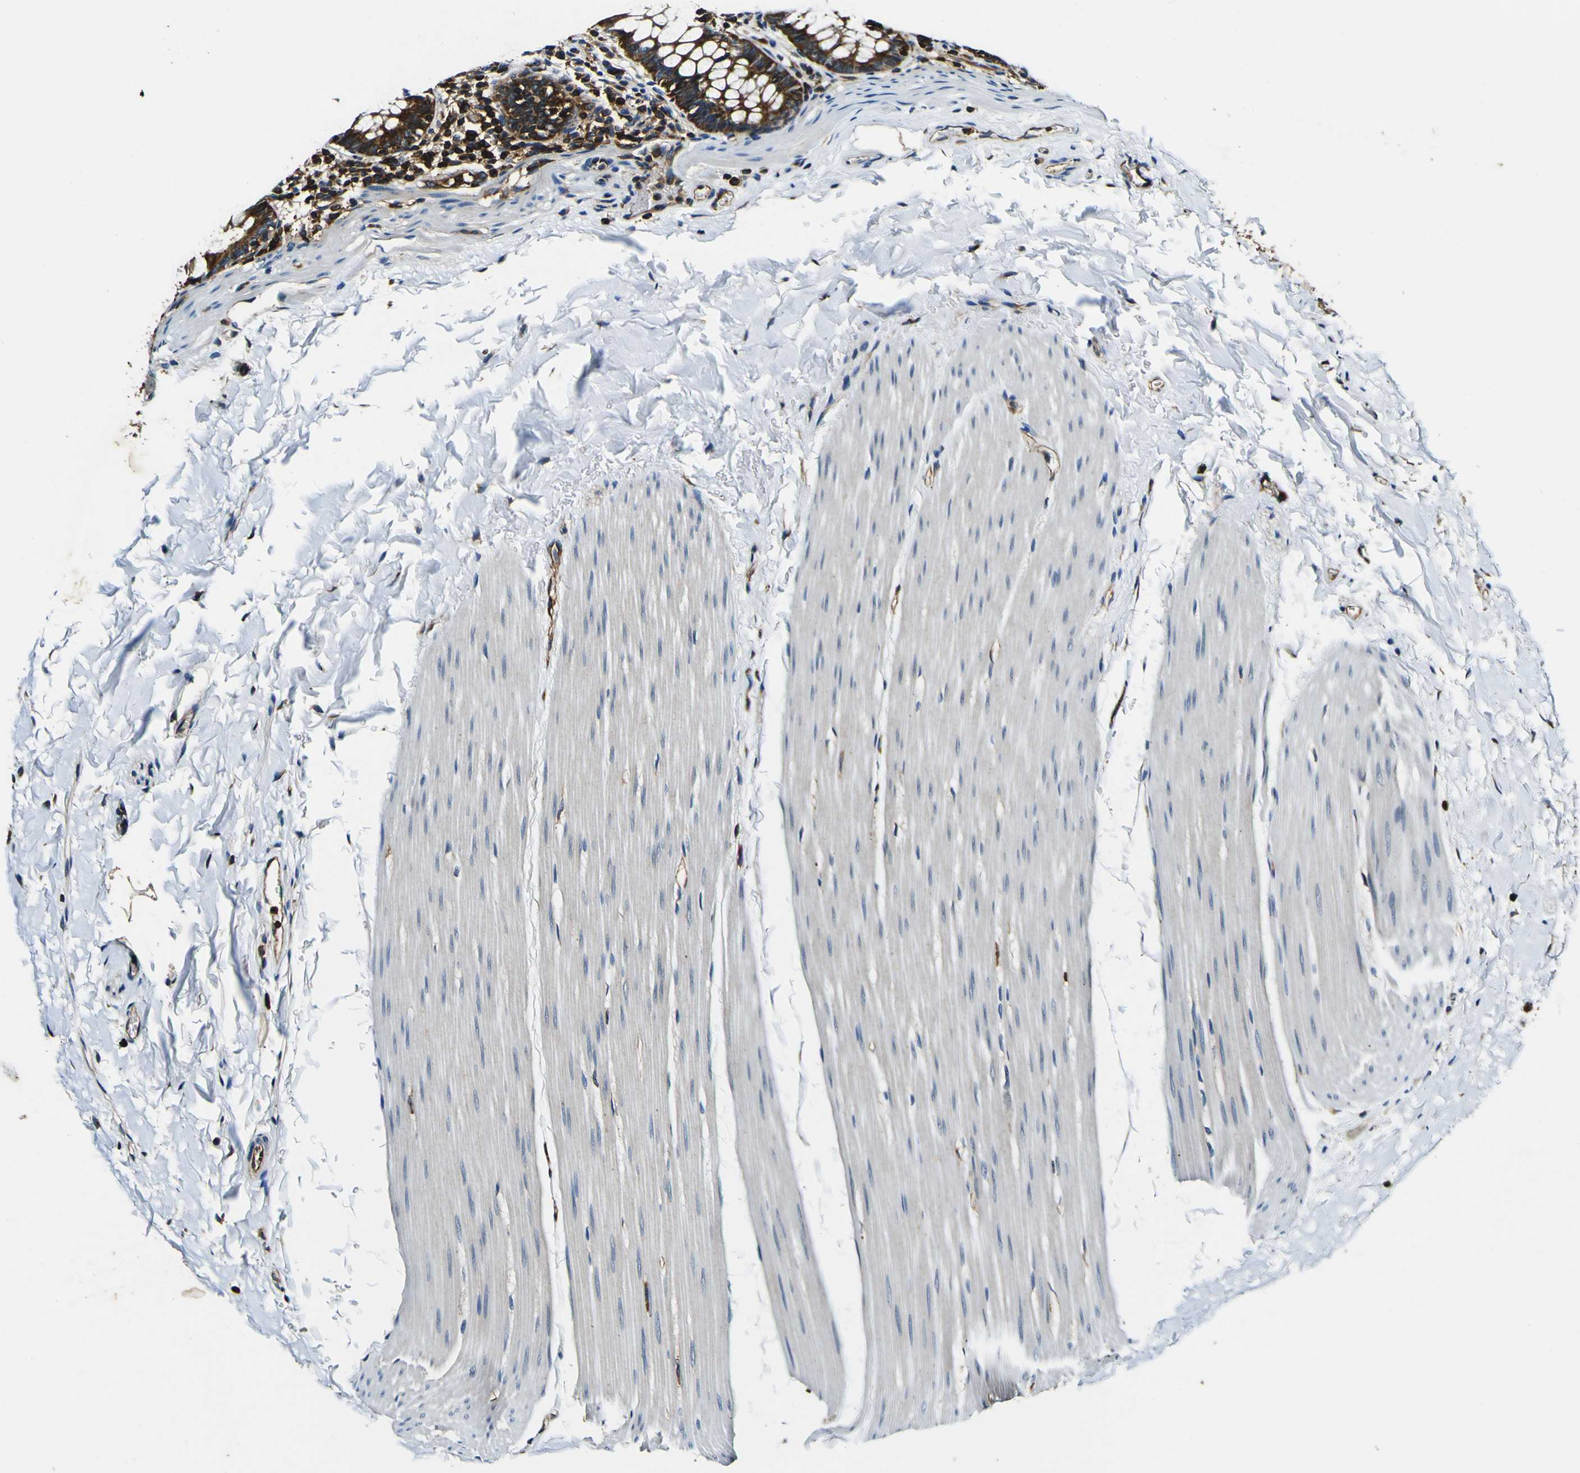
{"staining": {"intensity": "strong", "quantity": ">75%", "location": "cytoplasmic/membranous"}, "tissue": "rectum", "cell_type": "Glandular cells", "image_type": "normal", "snomed": [{"axis": "morphology", "description": "Normal tissue, NOS"}, {"axis": "topography", "description": "Rectum"}], "caption": "Protein staining of benign rectum shows strong cytoplasmic/membranous staining in approximately >75% of glandular cells. Using DAB (3,3'-diaminobenzidine) (brown) and hematoxylin (blue) stains, captured at high magnification using brightfield microscopy.", "gene": "RHOT2", "patient": {"sex": "female", "age": 24}}